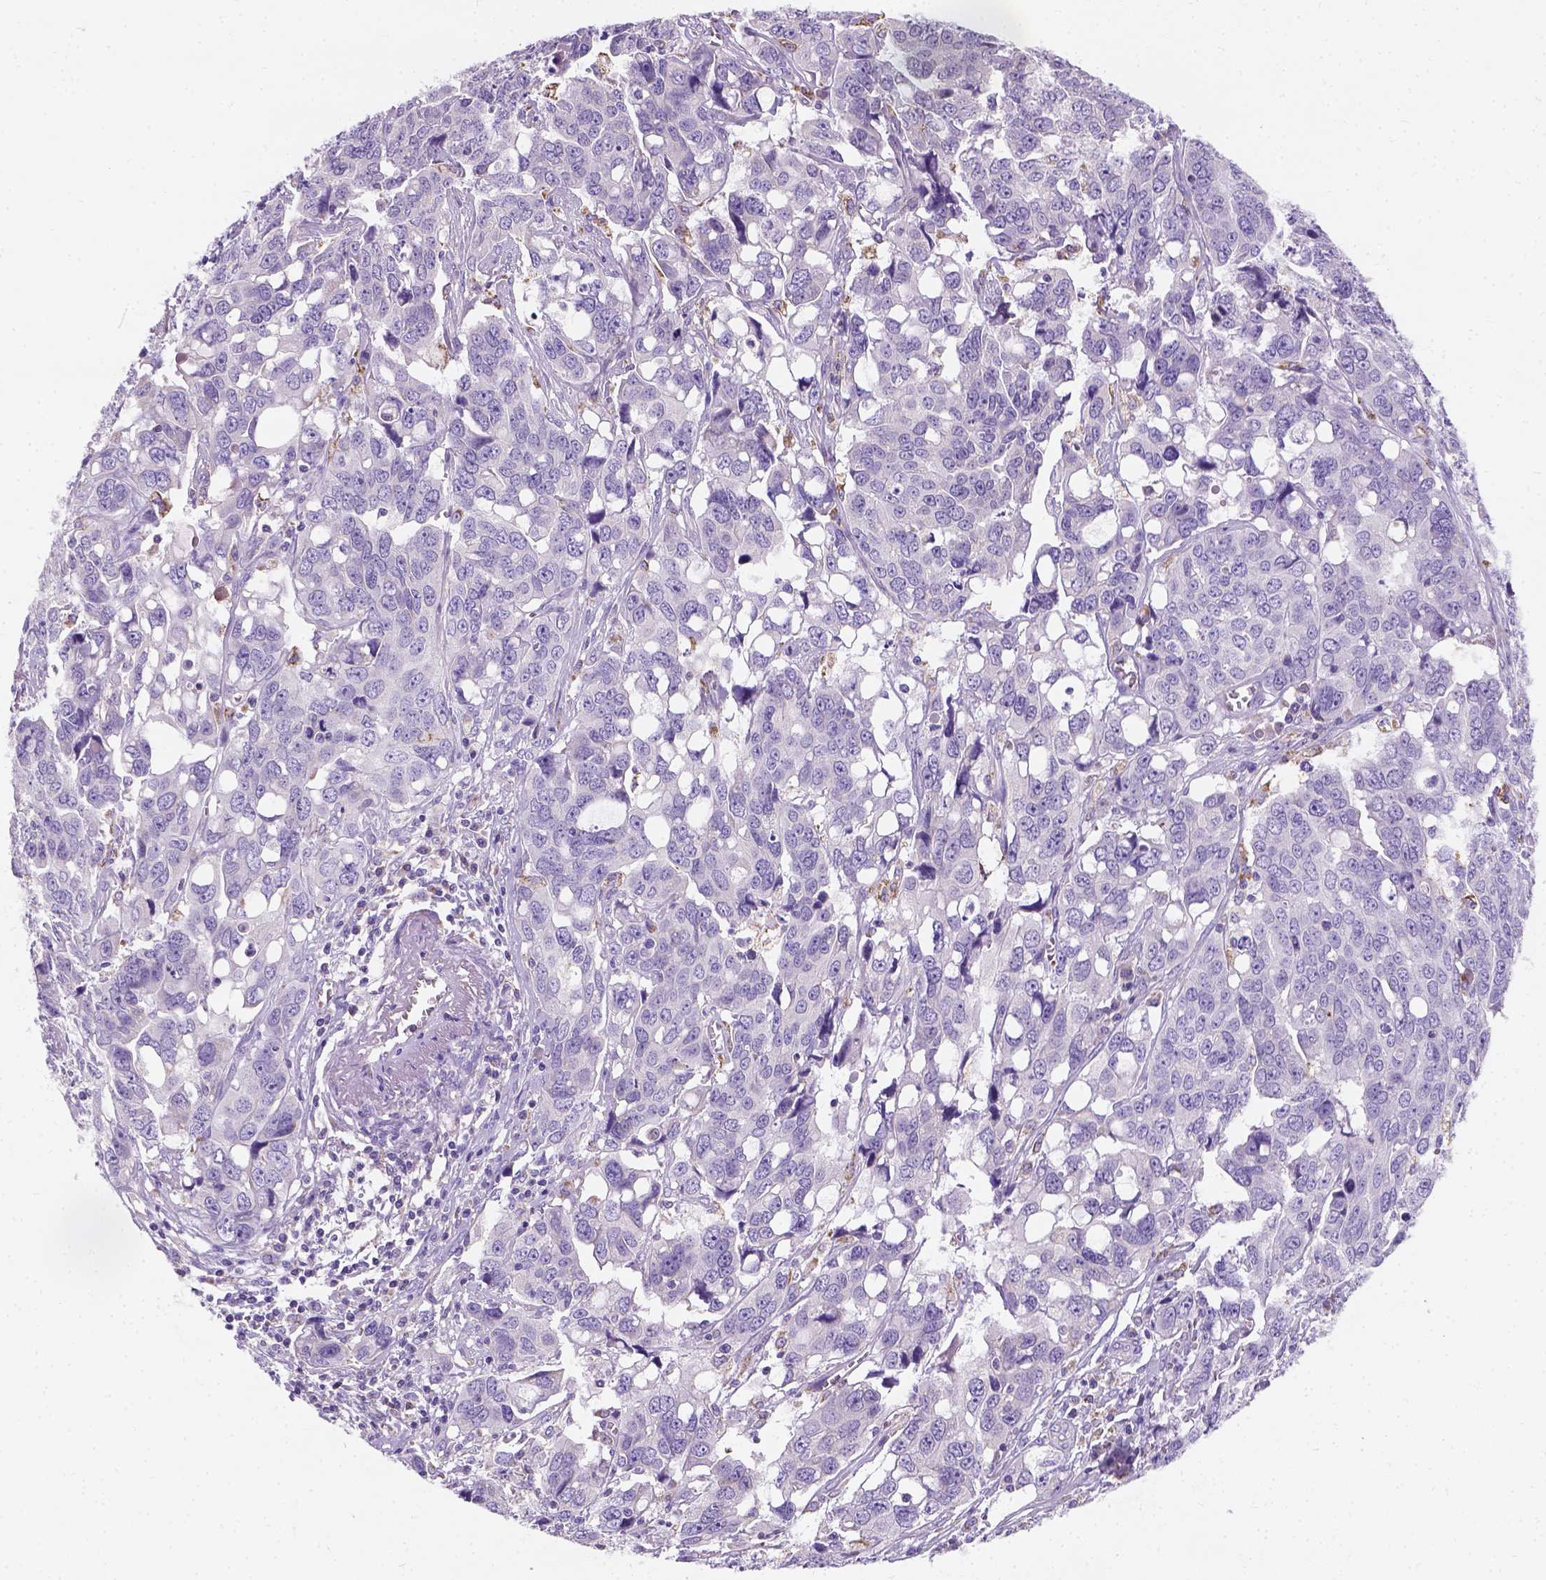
{"staining": {"intensity": "negative", "quantity": "none", "location": "none"}, "tissue": "ovarian cancer", "cell_type": "Tumor cells", "image_type": "cancer", "snomed": [{"axis": "morphology", "description": "Carcinoma, endometroid"}, {"axis": "topography", "description": "Ovary"}], "caption": "The histopathology image demonstrates no staining of tumor cells in ovarian endometroid carcinoma.", "gene": "CHODL", "patient": {"sex": "female", "age": 78}}